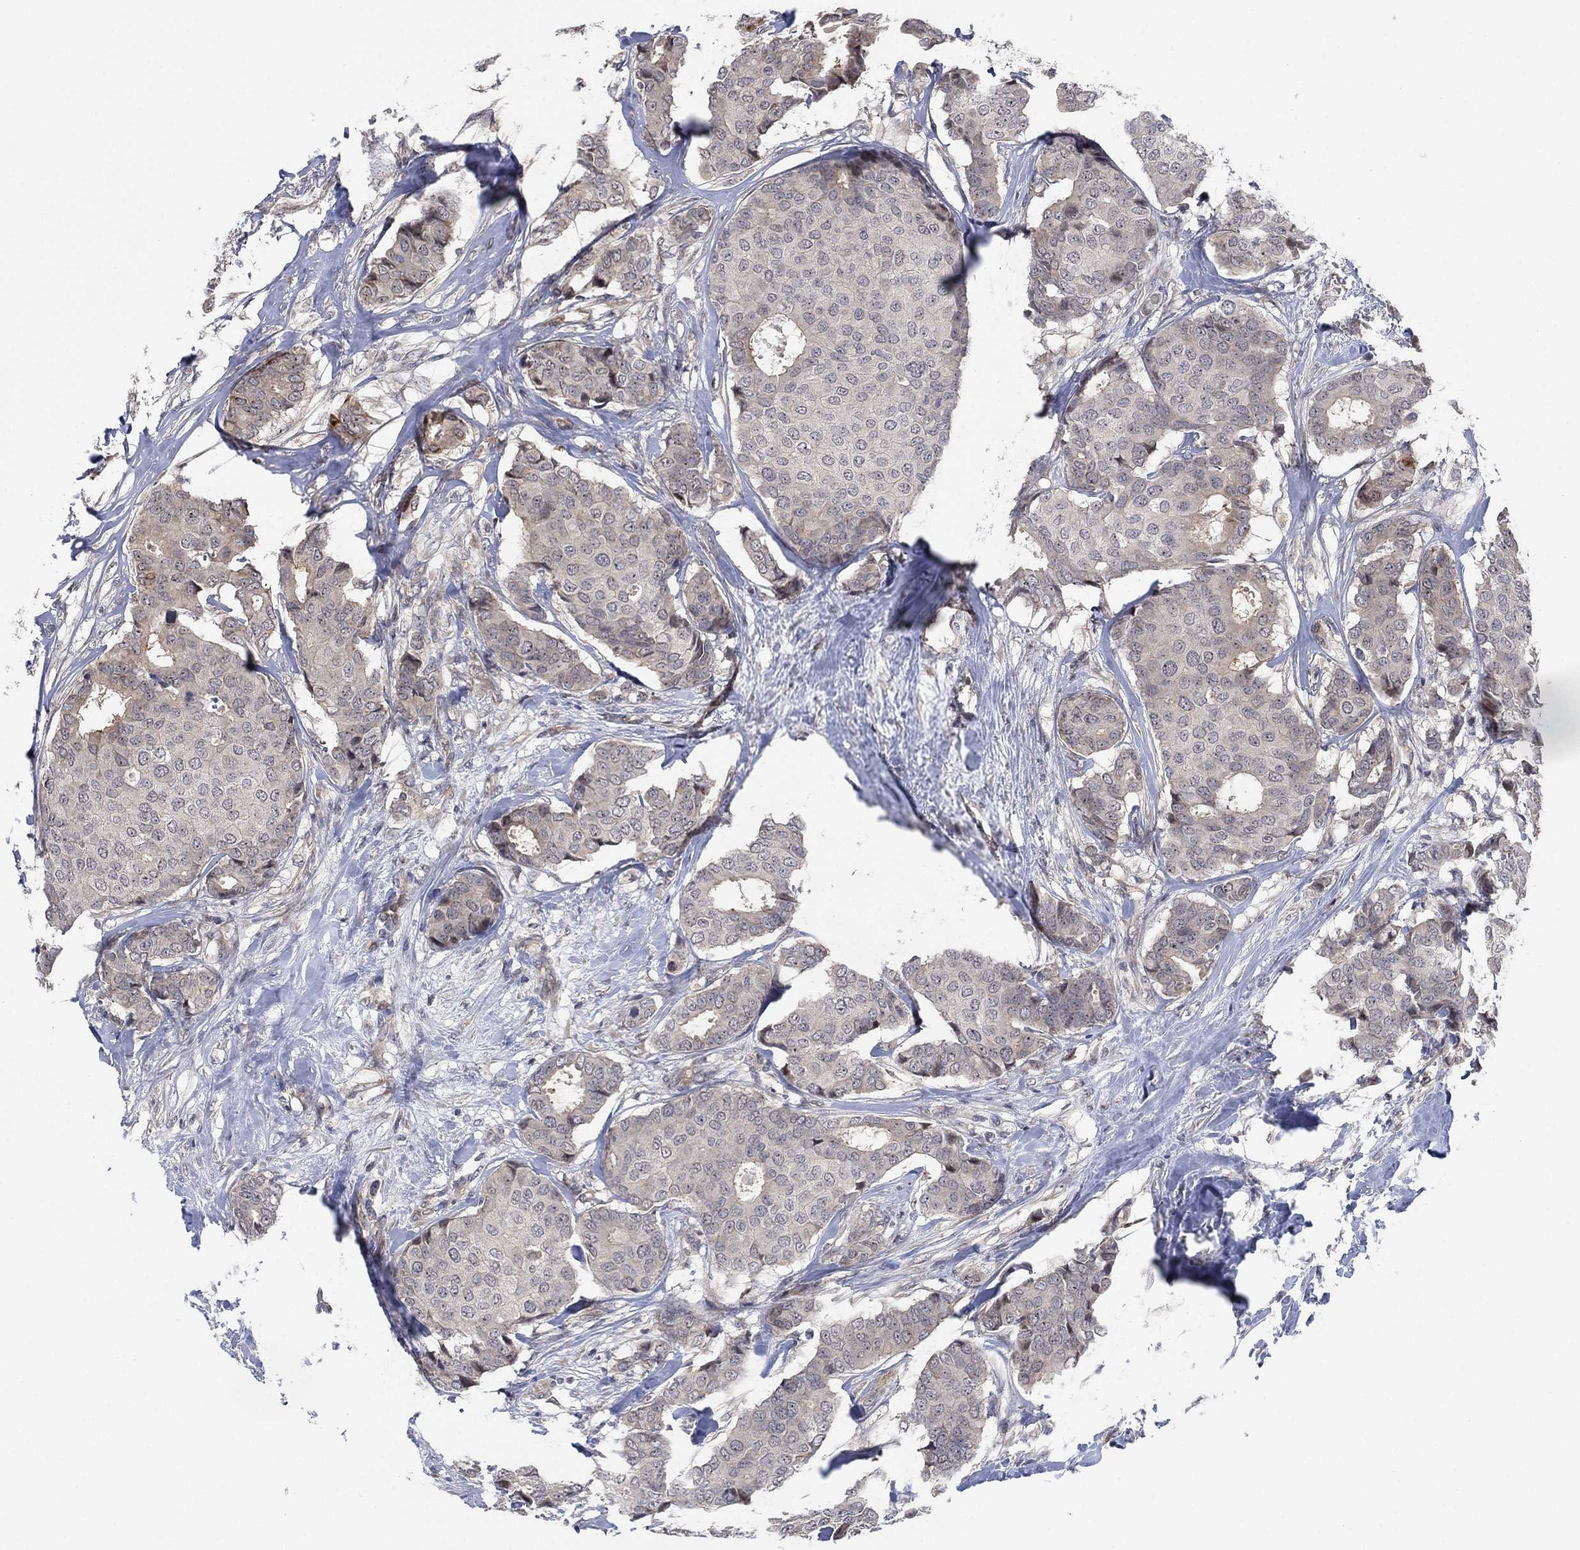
{"staining": {"intensity": "negative", "quantity": "none", "location": "none"}, "tissue": "breast cancer", "cell_type": "Tumor cells", "image_type": "cancer", "snomed": [{"axis": "morphology", "description": "Duct carcinoma"}, {"axis": "topography", "description": "Breast"}], "caption": "Human breast cancer stained for a protein using IHC shows no positivity in tumor cells.", "gene": "TMCO1", "patient": {"sex": "female", "age": 75}}